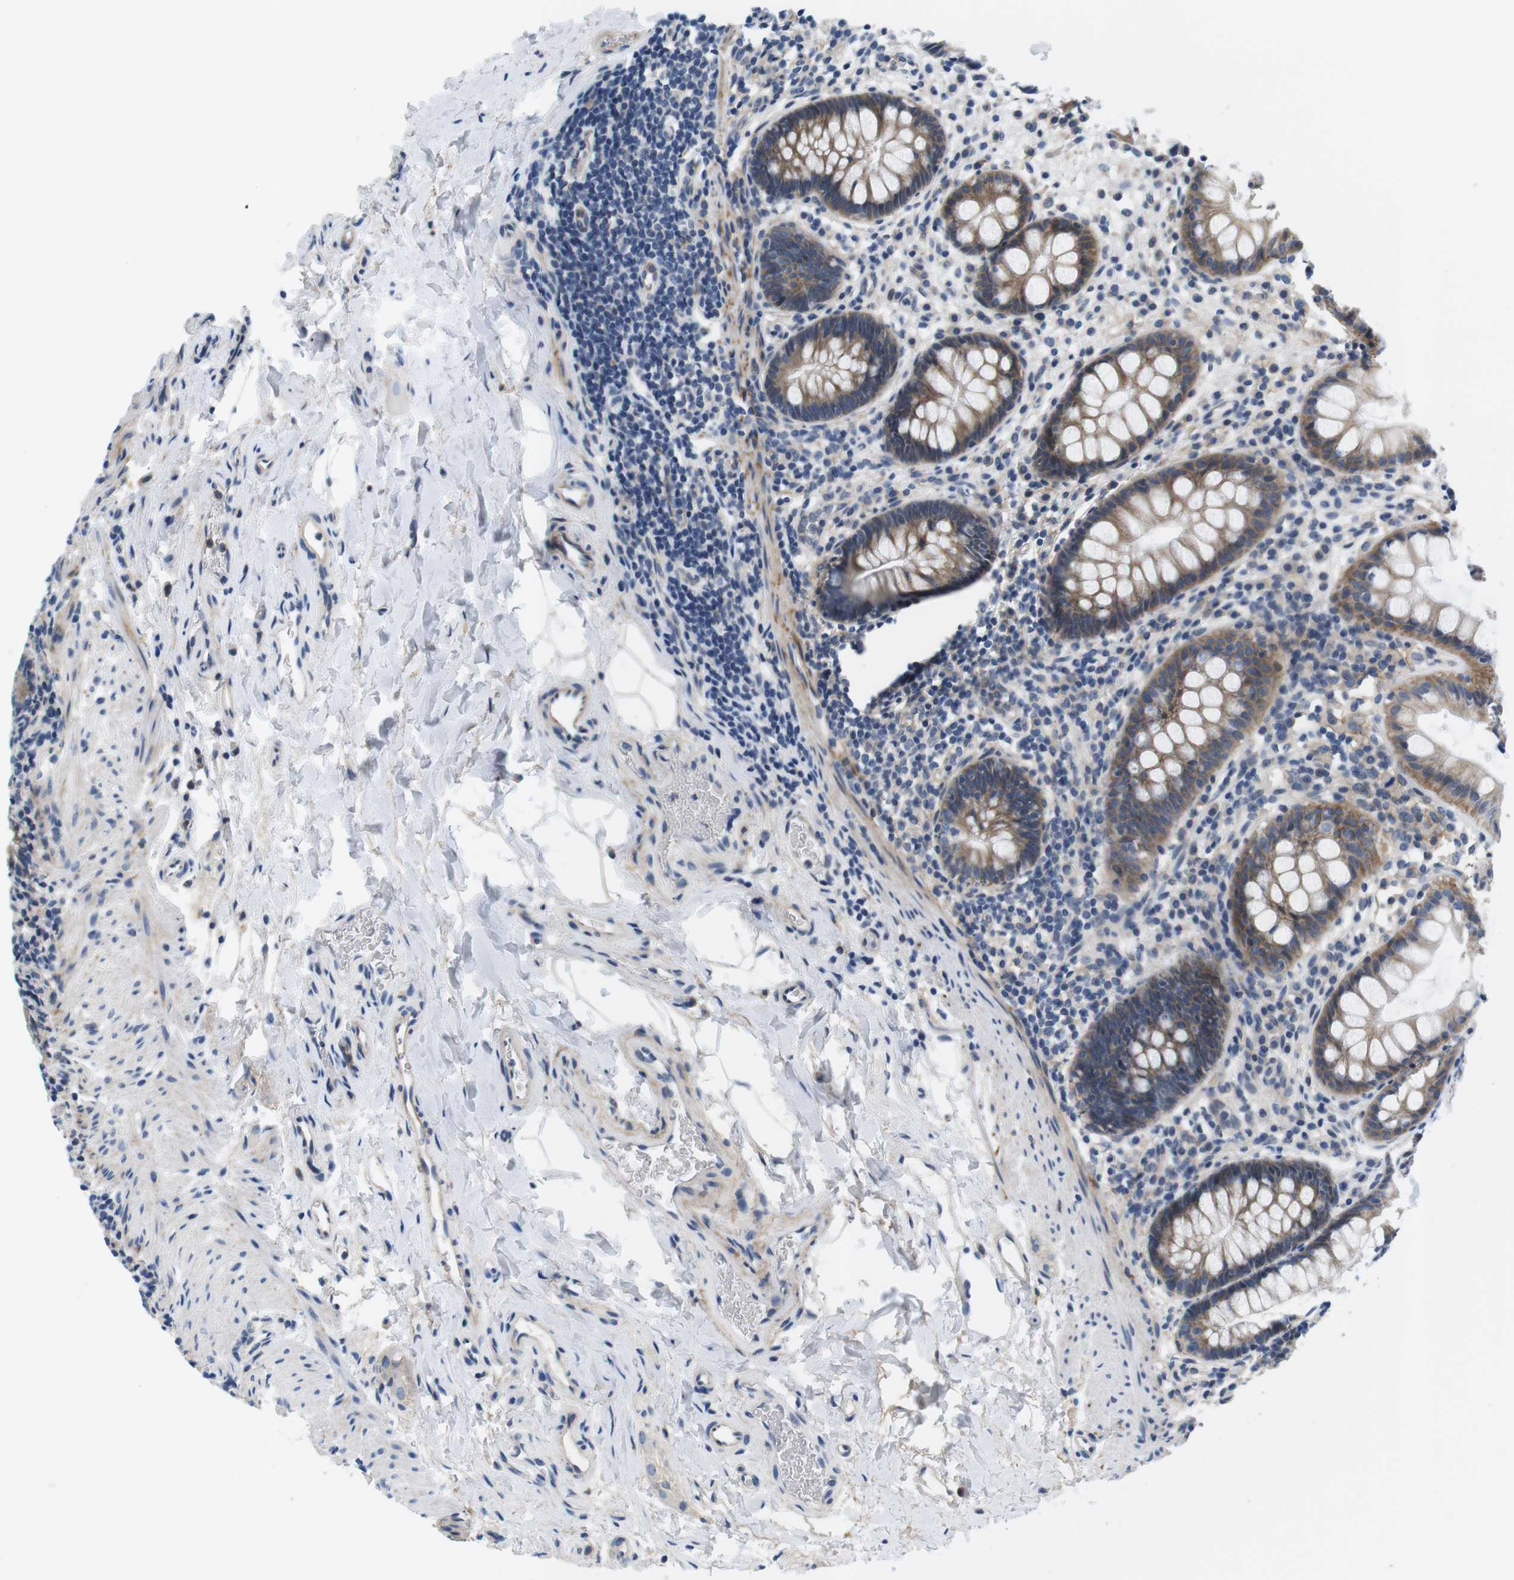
{"staining": {"intensity": "moderate", "quantity": "25%-75%", "location": "cytoplasmic/membranous"}, "tissue": "rectum", "cell_type": "Glandular cells", "image_type": "normal", "snomed": [{"axis": "morphology", "description": "Normal tissue, NOS"}, {"axis": "topography", "description": "Rectum"}], "caption": "Immunohistochemical staining of benign rectum exhibits moderate cytoplasmic/membranous protein positivity in approximately 25%-75% of glandular cells. The staining was performed using DAB (3,3'-diaminobenzidine), with brown indicating positive protein expression. Nuclei are stained blue with hematoxylin.", "gene": "SLC30A1", "patient": {"sex": "female", "age": 24}}